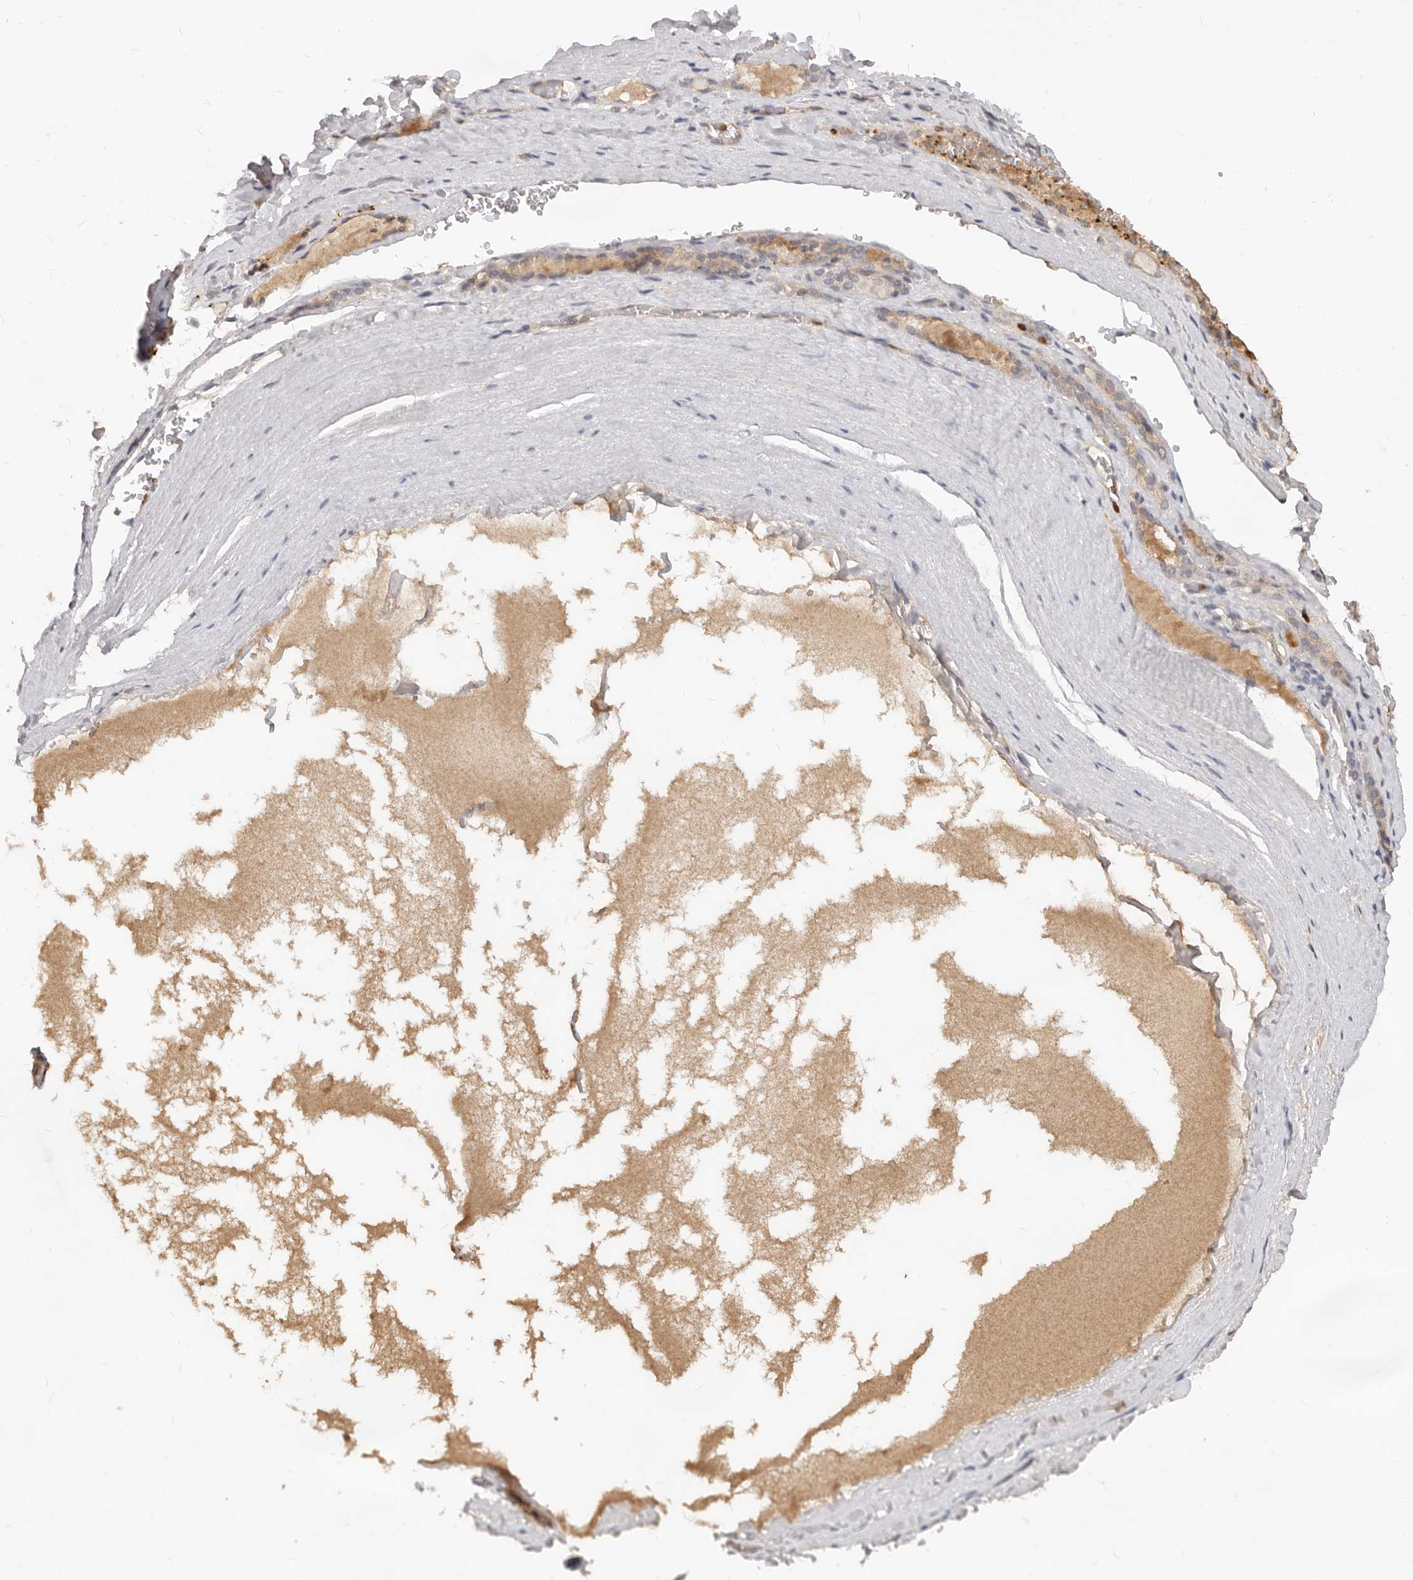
{"staining": {"intensity": "weak", "quantity": ">75%", "location": "cytoplasmic/membranous"}, "tissue": "thyroid gland", "cell_type": "Glandular cells", "image_type": "normal", "snomed": [{"axis": "morphology", "description": "Normal tissue, NOS"}, {"axis": "topography", "description": "Thyroid gland"}], "caption": "The immunohistochemical stain shows weak cytoplasmic/membranous expression in glandular cells of normal thyroid gland.", "gene": "USP49", "patient": {"sex": "female", "age": 22}}